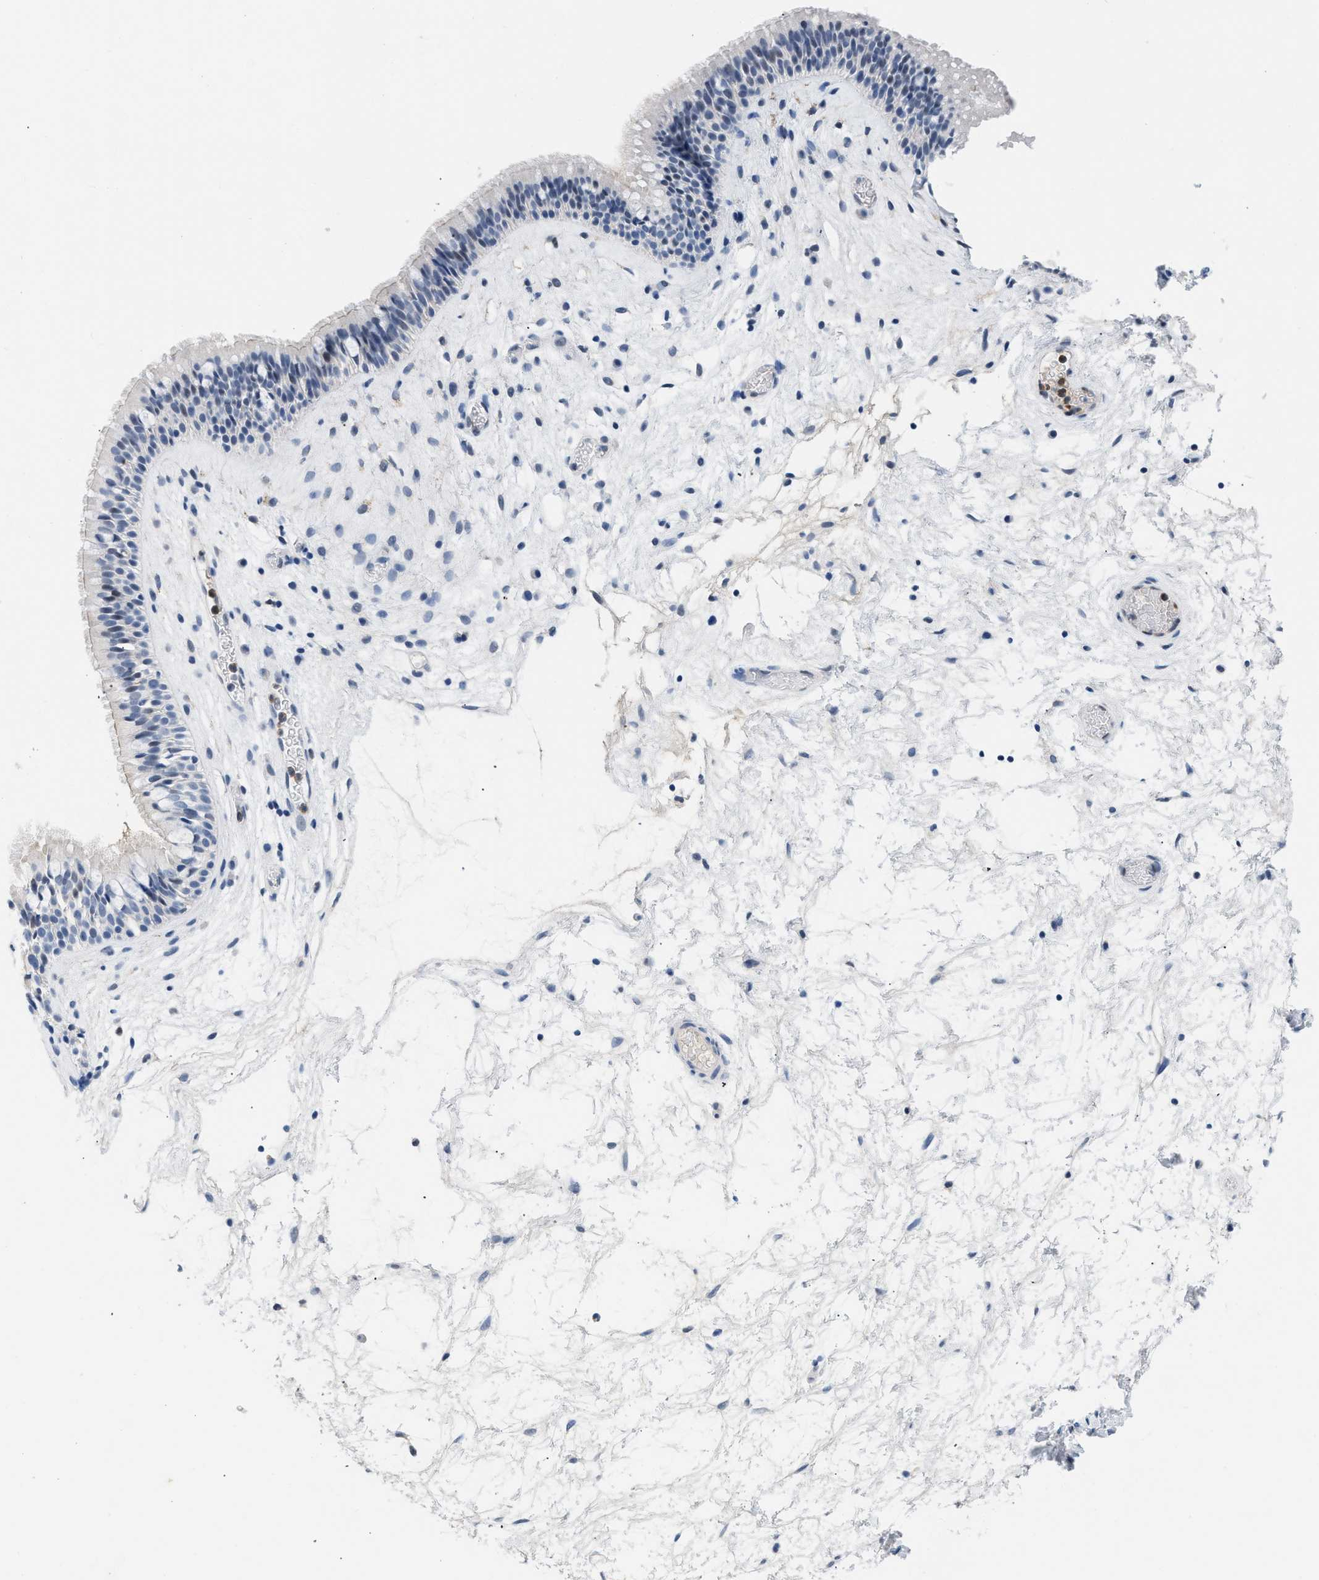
{"staining": {"intensity": "weak", "quantity": "<25%", "location": "nuclear"}, "tissue": "nasopharynx", "cell_type": "Respiratory epithelial cells", "image_type": "normal", "snomed": [{"axis": "morphology", "description": "Normal tissue, NOS"}, {"axis": "morphology", "description": "Inflammation, NOS"}, {"axis": "topography", "description": "Nasopharynx"}], "caption": "High magnification brightfield microscopy of benign nasopharynx stained with DAB (3,3'-diaminobenzidine) (brown) and counterstained with hematoxylin (blue): respiratory epithelial cells show no significant staining.", "gene": "BOLL", "patient": {"sex": "male", "age": 48}}